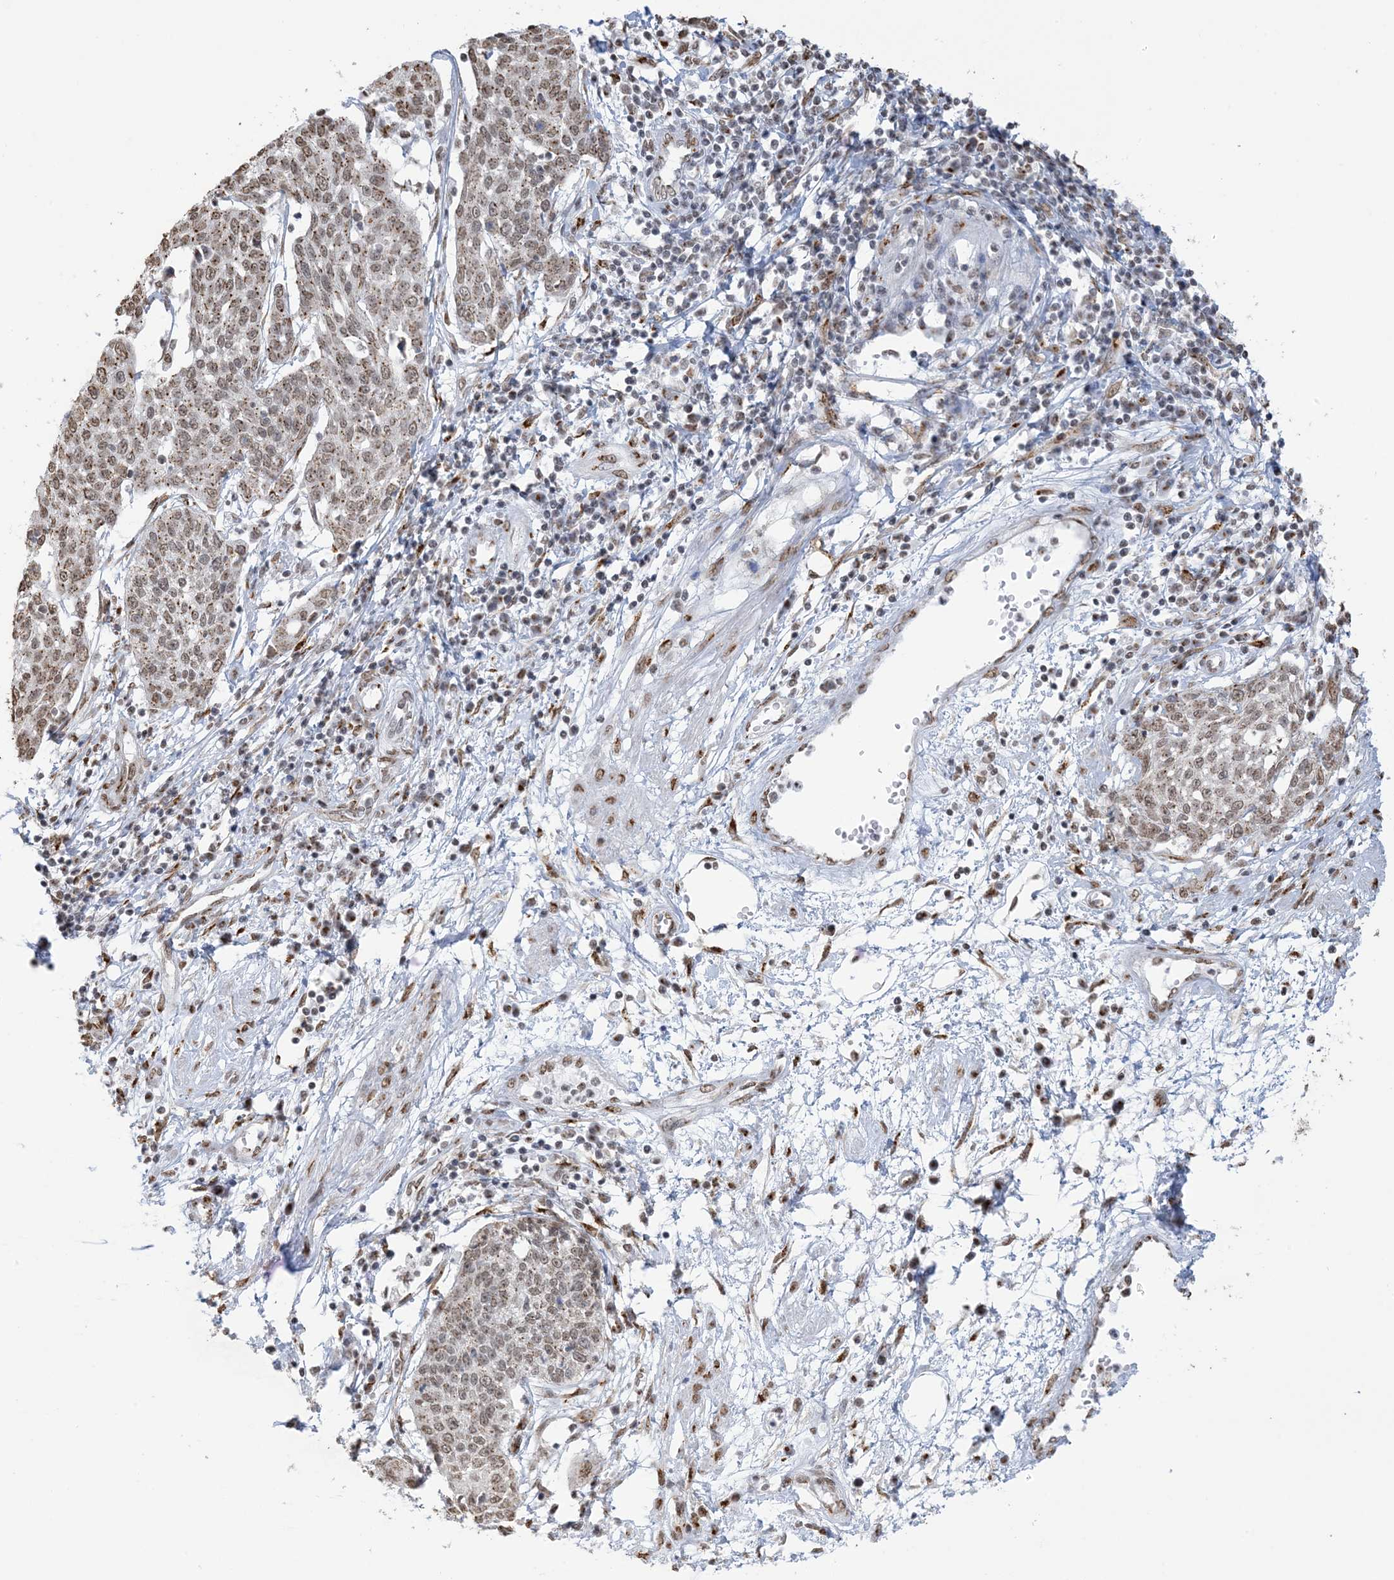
{"staining": {"intensity": "weak", "quantity": ">75%", "location": "cytoplasmic/membranous,nuclear"}, "tissue": "cervical cancer", "cell_type": "Tumor cells", "image_type": "cancer", "snomed": [{"axis": "morphology", "description": "Squamous cell carcinoma, NOS"}, {"axis": "topography", "description": "Cervix"}], "caption": "Protein analysis of cervical cancer tissue exhibits weak cytoplasmic/membranous and nuclear expression in approximately >75% of tumor cells.", "gene": "GPR107", "patient": {"sex": "female", "age": 34}}